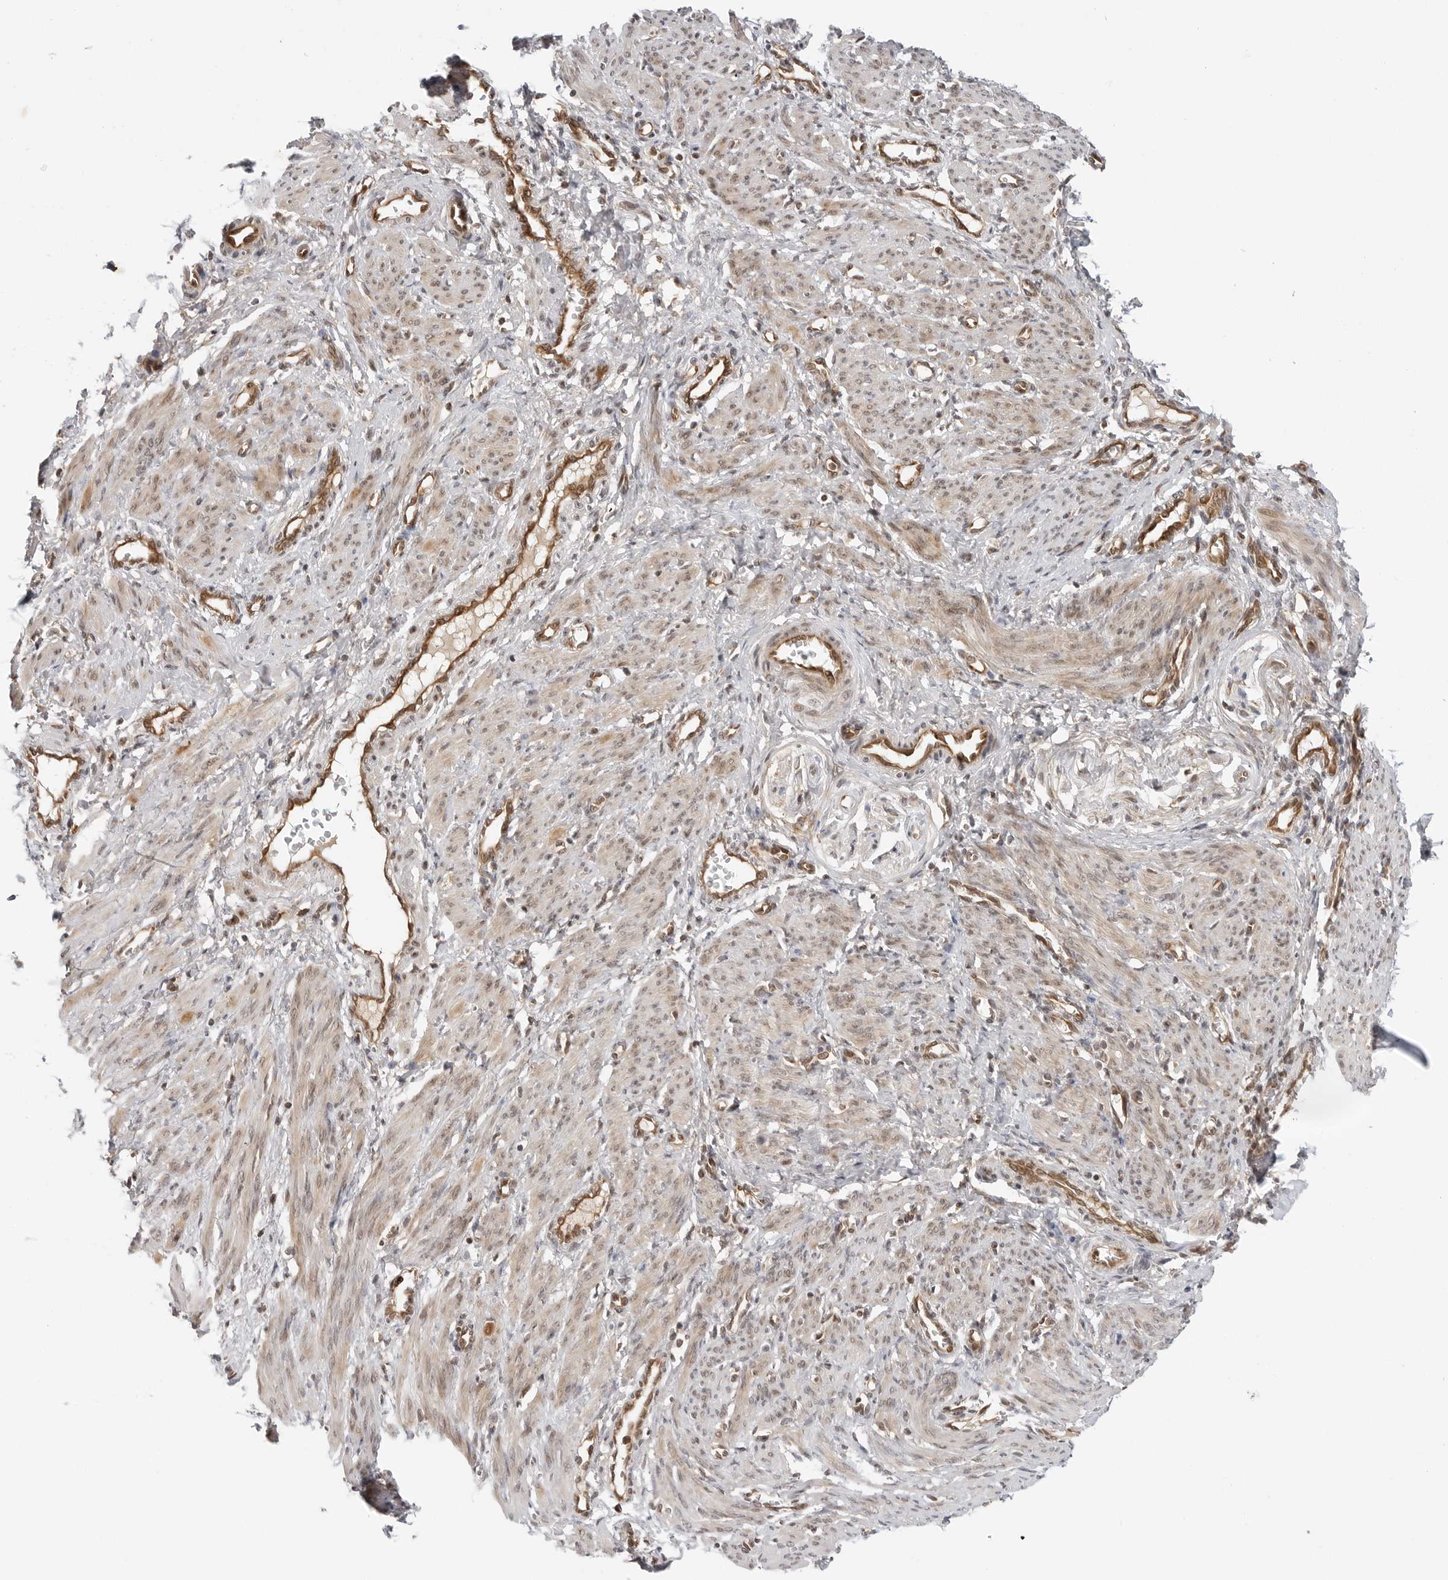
{"staining": {"intensity": "weak", "quantity": "25%-75%", "location": "cytoplasmic/membranous,nuclear"}, "tissue": "smooth muscle", "cell_type": "Smooth muscle cells", "image_type": "normal", "snomed": [{"axis": "morphology", "description": "Normal tissue, NOS"}, {"axis": "topography", "description": "Endometrium"}], "caption": "Unremarkable smooth muscle exhibits weak cytoplasmic/membranous,nuclear staining in approximately 25%-75% of smooth muscle cells.", "gene": "TIPRL", "patient": {"sex": "female", "age": 33}}